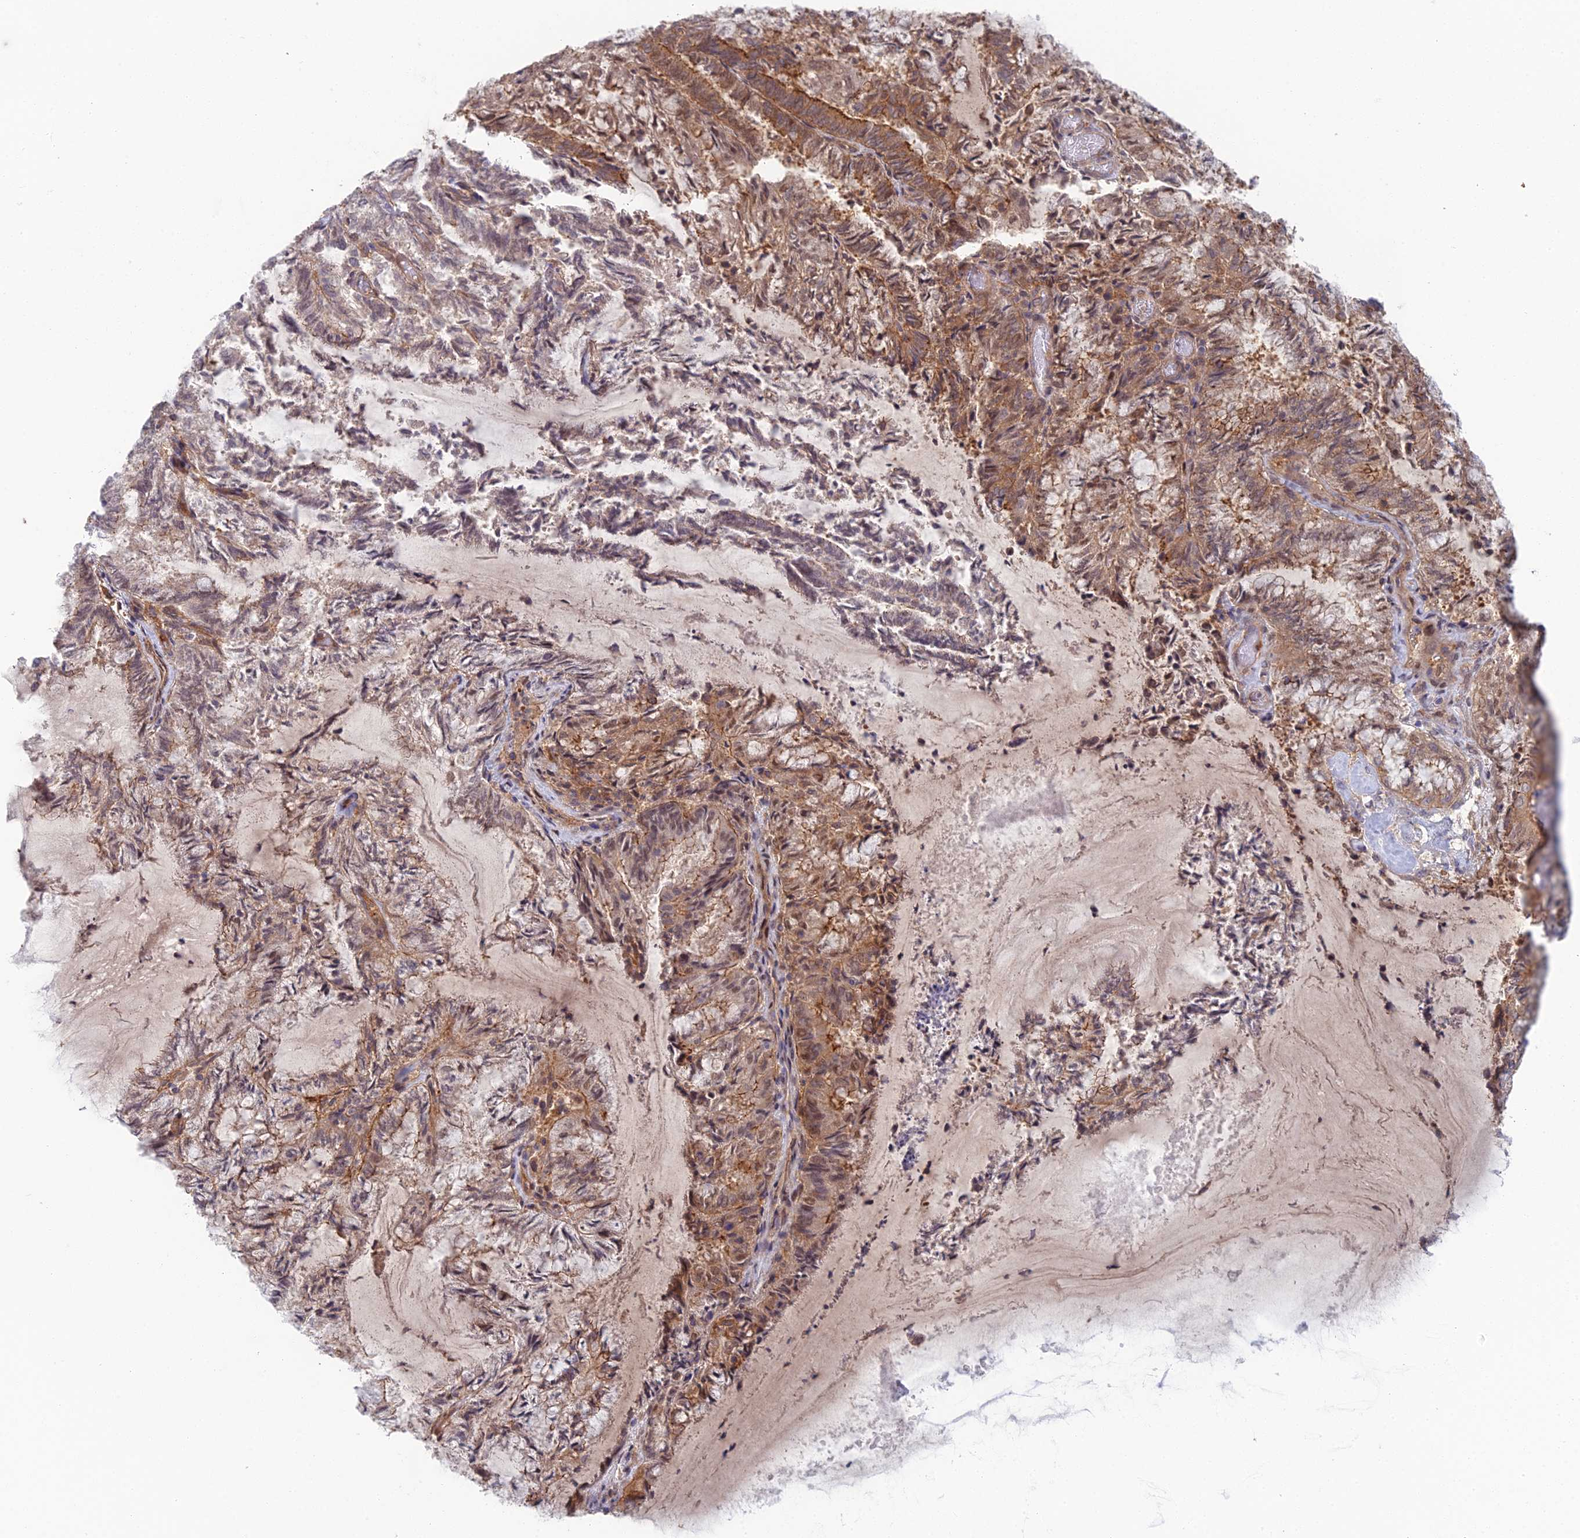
{"staining": {"intensity": "strong", "quantity": "25%-75%", "location": "cytoplasmic/membranous"}, "tissue": "endometrial cancer", "cell_type": "Tumor cells", "image_type": "cancer", "snomed": [{"axis": "morphology", "description": "Adenocarcinoma, NOS"}, {"axis": "topography", "description": "Endometrium"}], "caption": "High-magnification brightfield microscopy of endometrial cancer (adenocarcinoma) stained with DAB (brown) and counterstained with hematoxylin (blue). tumor cells exhibit strong cytoplasmic/membranous positivity is identified in about25%-75% of cells.", "gene": "ABHD1", "patient": {"sex": "female", "age": 80}}